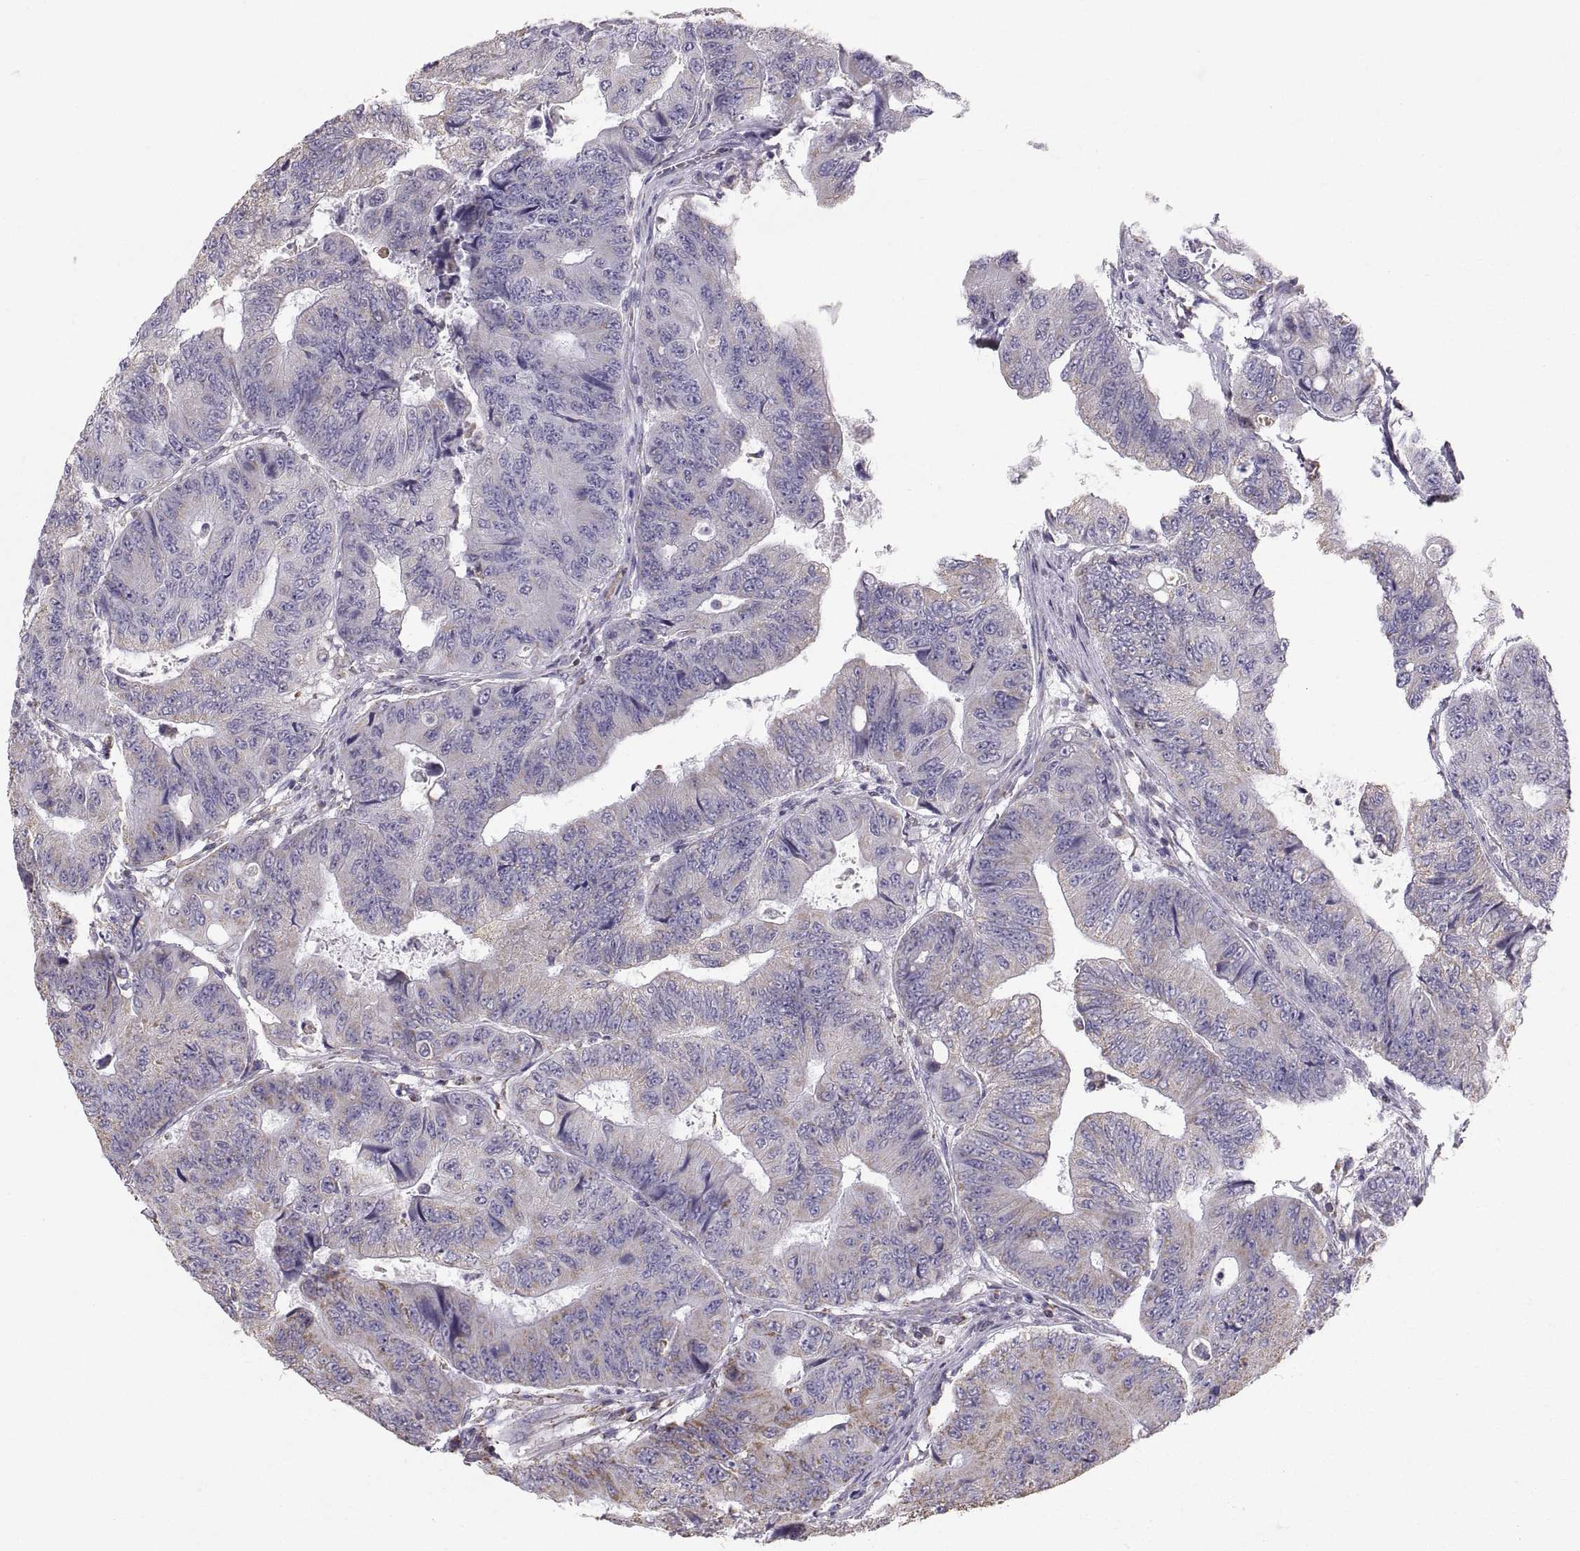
{"staining": {"intensity": "weak", "quantity": "25%-75%", "location": "cytoplasmic/membranous"}, "tissue": "colorectal cancer", "cell_type": "Tumor cells", "image_type": "cancer", "snomed": [{"axis": "morphology", "description": "Adenocarcinoma, NOS"}, {"axis": "topography", "description": "Colon"}], "caption": "DAB immunohistochemical staining of human colorectal cancer demonstrates weak cytoplasmic/membranous protein expression in approximately 25%-75% of tumor cells.", "gene": "STMND1", "patient": {"sex": "female", "age": 48}}